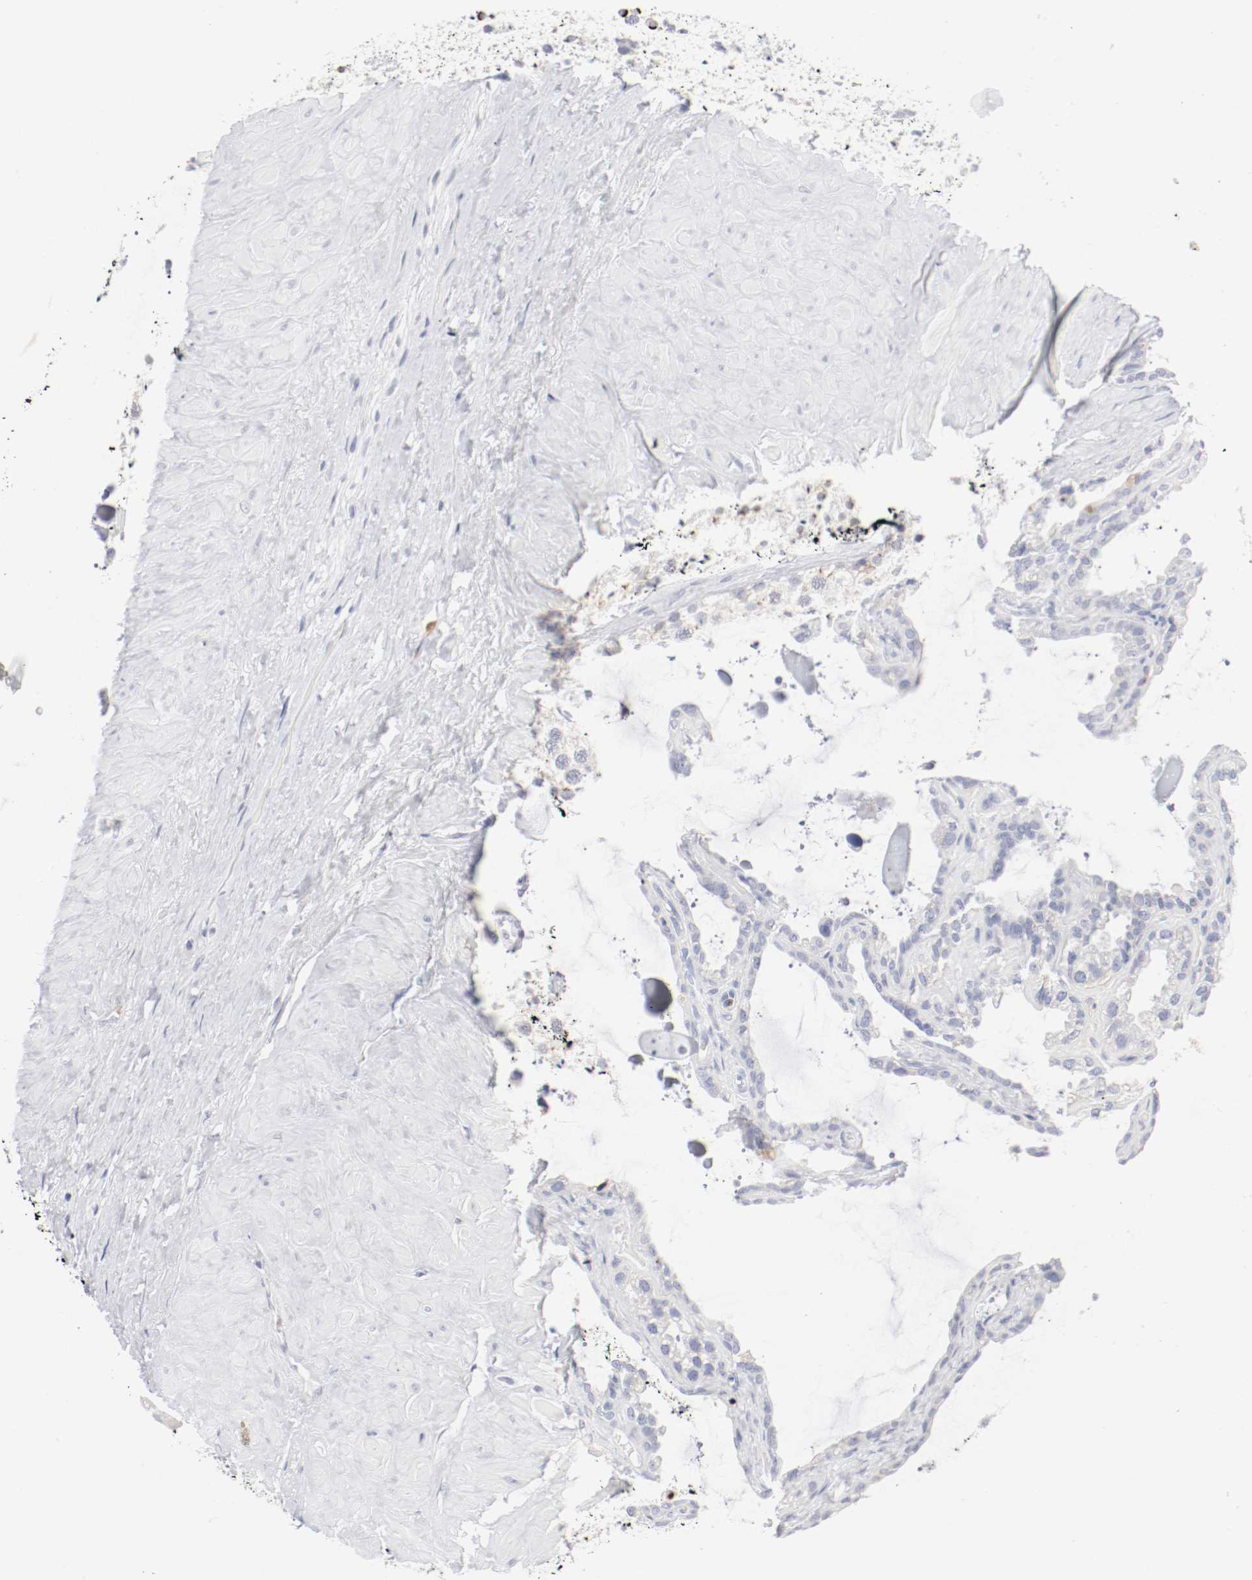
{"staining": {"intensity": "weak", "quantity": "<25%", "location": "cytoplasmic/membranous"}, "tissue": "seminal vesicle", "cell_type": "Glandular cells", "image_type": "normal", "snomed": [{"axis": "morphology", "description": "Normal tissue, NOS"}, {"axis": "morphology", "description": "Inflammation, NOS"}, {"axis": "topography", "description": "Urinary bladder"}, {"axis": "topography", "description": "Prostate"}, {"axis": "topography", "description": "Seminal veicle"}], "caption": "An immunohistochemistry (IHC) micrograph of normal seminal vesicle is shown. There is no staining in glandular cells of seminal vesicle.", "gene": "ITGAX", "patient": {"sex": "male", "age": 82}}